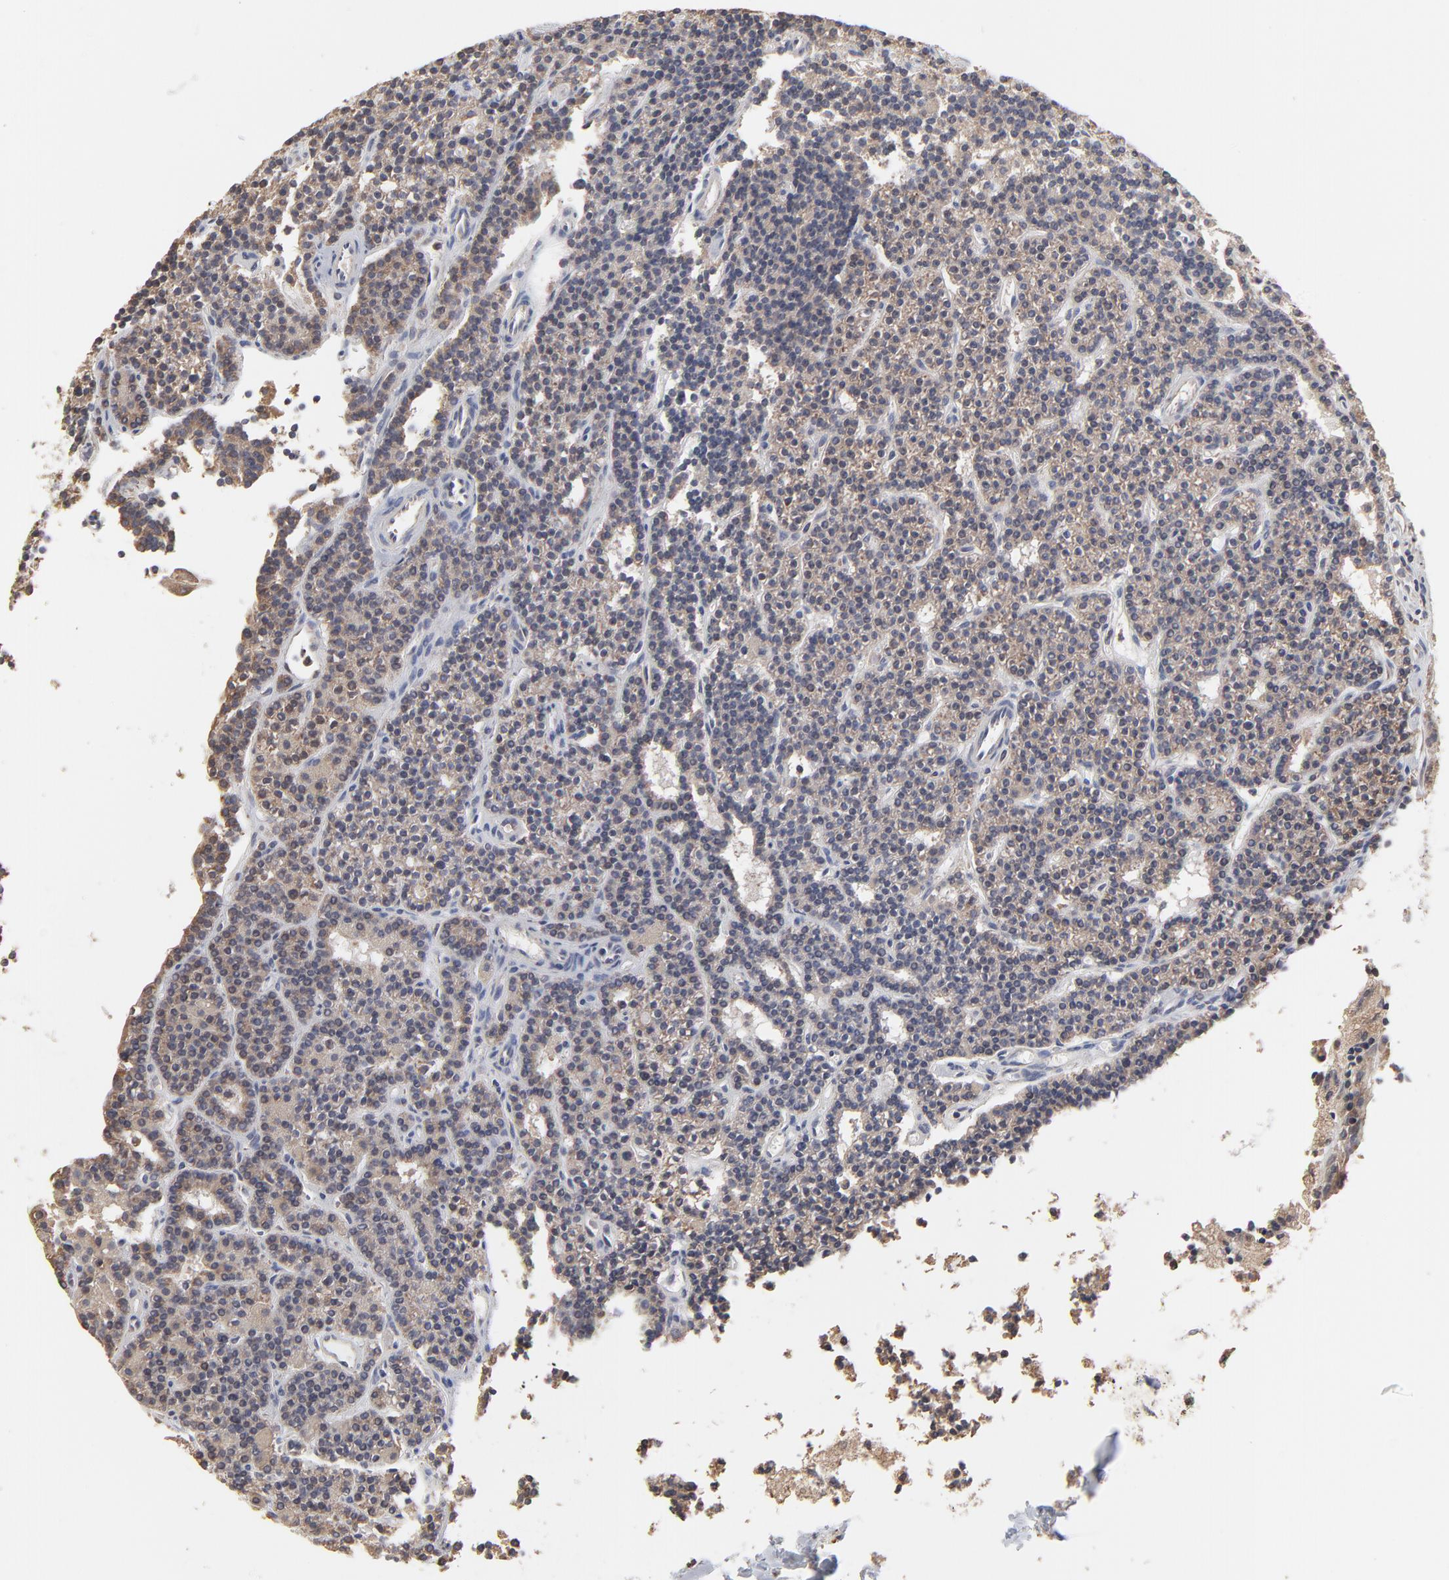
{"staining": {"intensity": "weak", "quantity": ">75%", "location": "cytoplasmic/membranous"}, "tissue": "parathyroid gland", "cell_type": "Glandular cells", "image_type": "normal", "snomed": [{"axis": "morphology", "description": "Normal tissue, NOS"}, {"axis": "topography", "description": "Parathyroid gland"}], "caption": "The histopathology image shows immunohistochemical staining of normal parathyroid gland. There is weak cytoplasmic/membranous positivity is appreciated in approximately >75% of glandular cells.", "gene": "RNF213", "patient": {"sex": "female", "age": 45}}